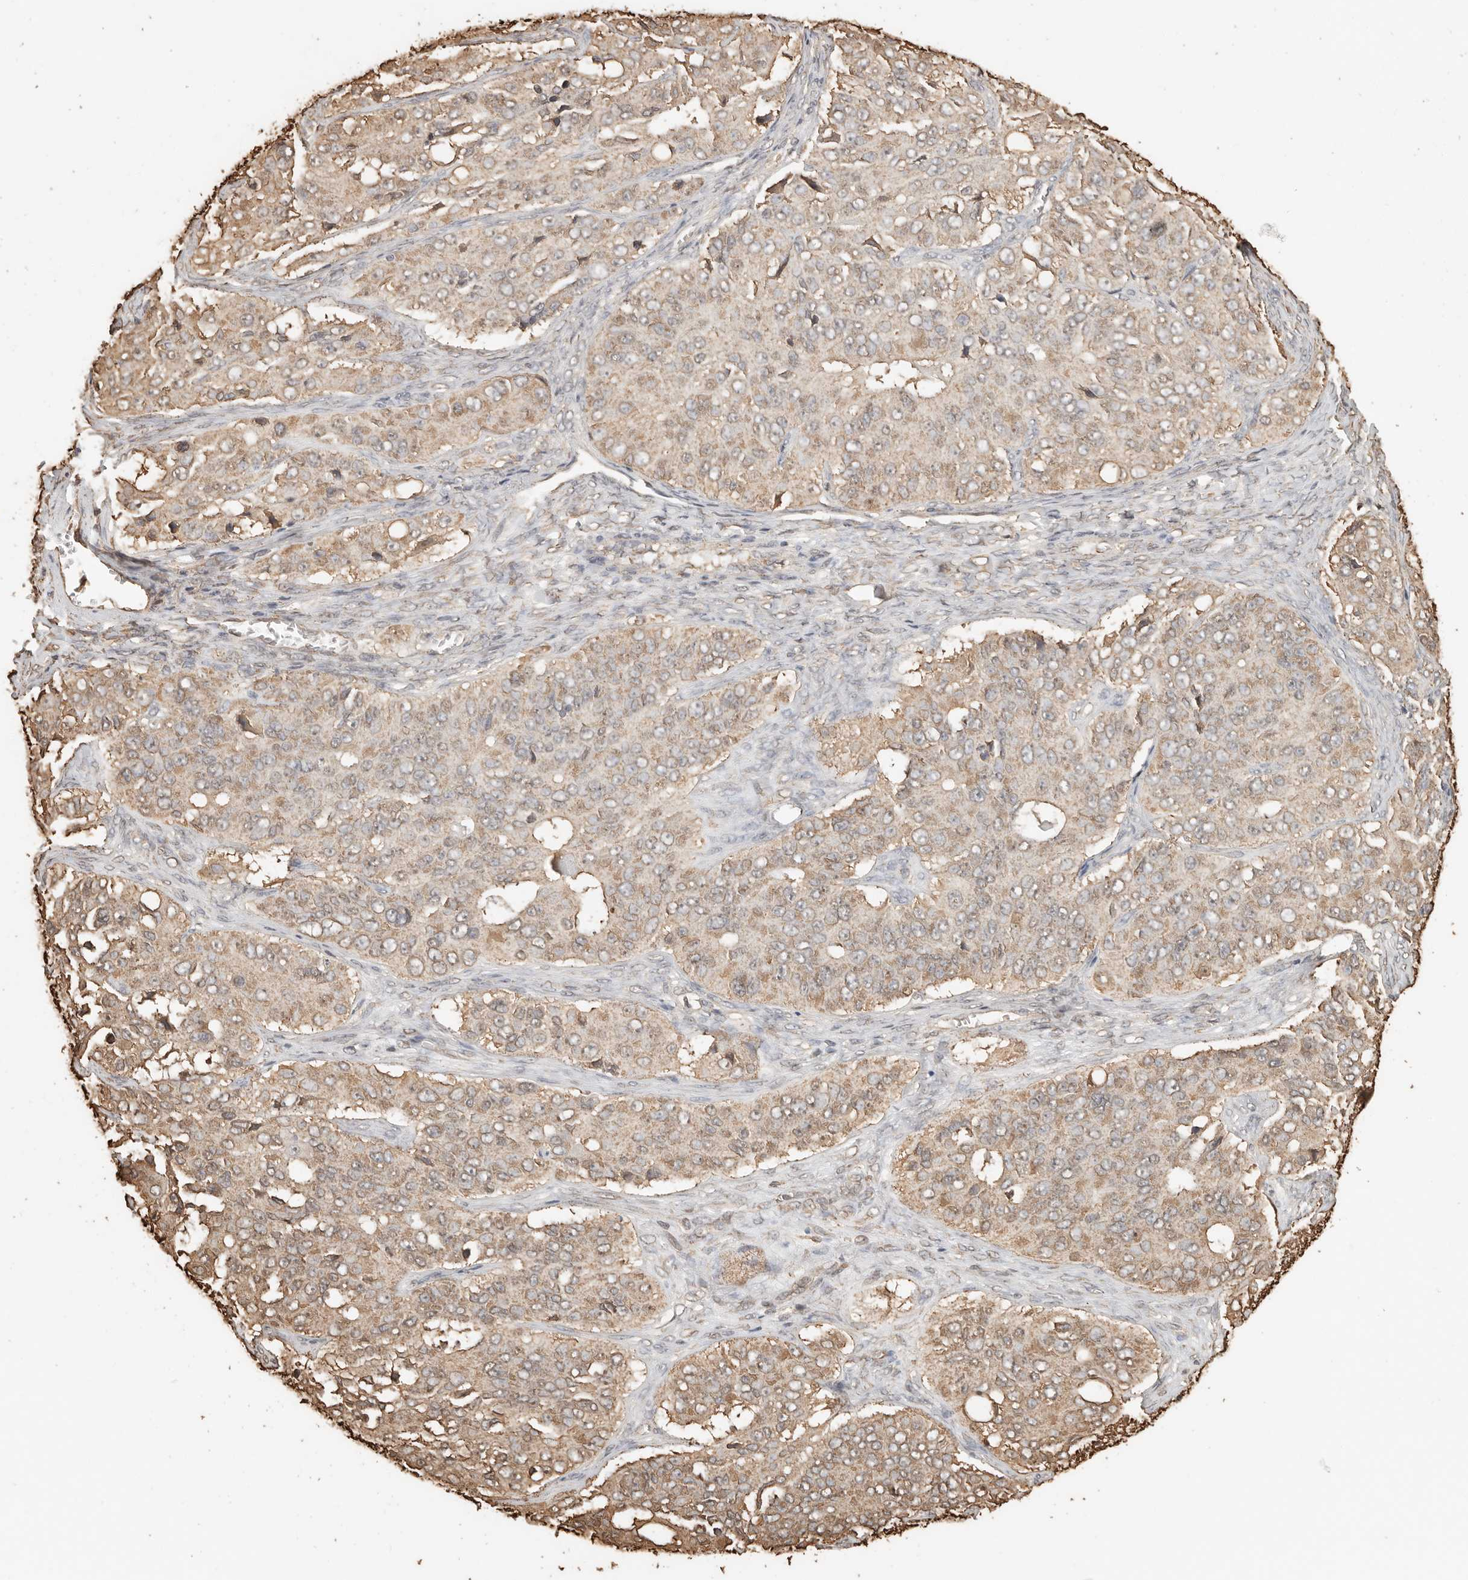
{"staining": {"intensity": "weak", "quantity": ">75%", "location": "cytoplasmic/membranous"}, "tissue": "ovarian cancer", "cell_type": "Tumor cells", "image_type": "cancer", "snomed": [{"axis": "morphology", "description": "Carcinoma, endometroid"}, {"axis": "topography", "description": "Ovary"}], "caption": "IHC micrograph of endometroid carcinoma (ovarian) stained for a protein (brown), which exhibits low levels of weak cytoplasmic/membranous positivity in approximately >75% of tumor cells.", "gene": "ARHGEF10L", "patient": {"sex": "female", "age": 51}}